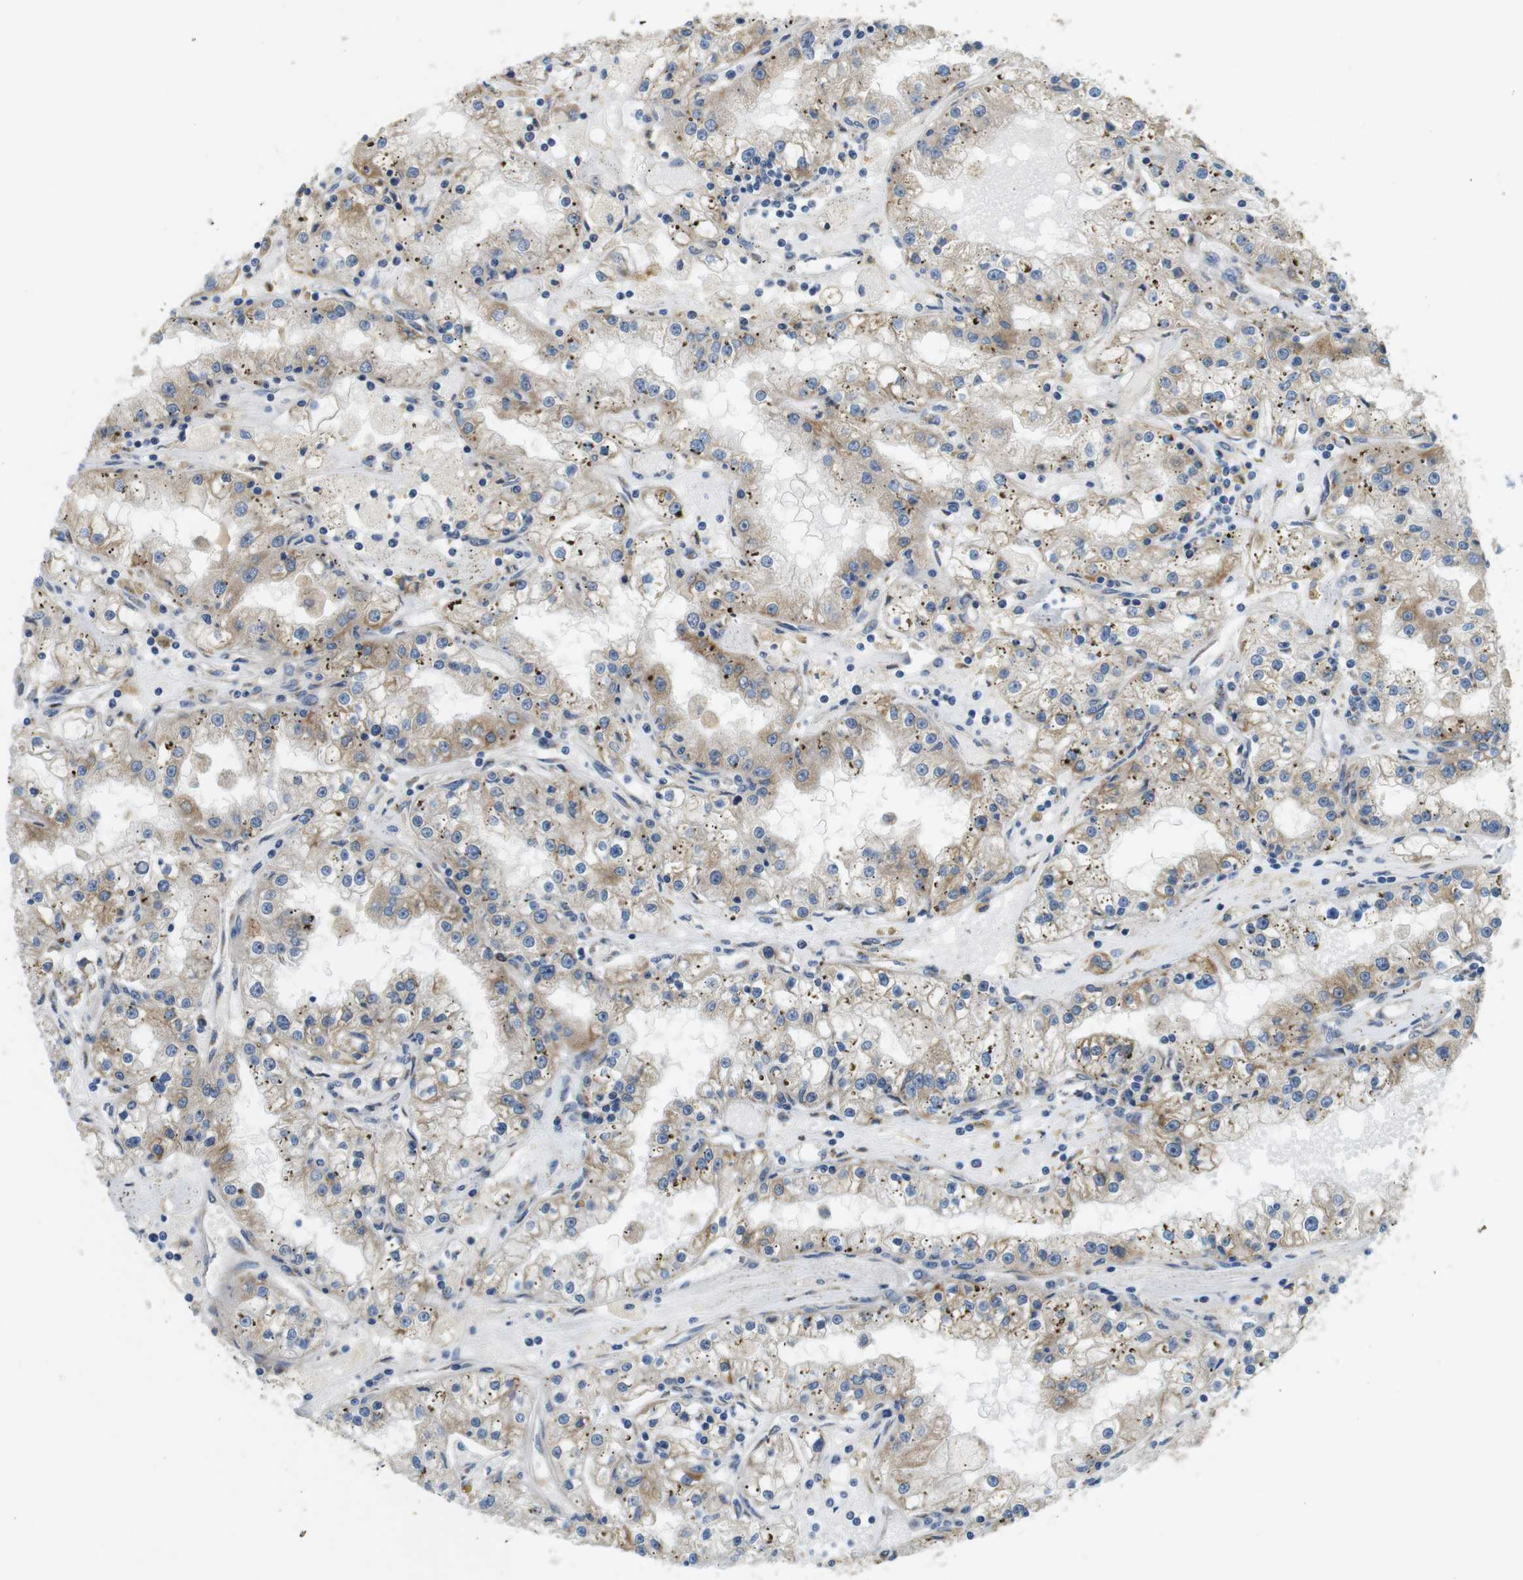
{"staining": {"intensity": "weak", "quantity": ">75%", "location": "cytoplasmic/membranous"}, "tissue": "renal cancer", "cell_type": "Tumor cells", "image_type": "cancer", "snomed": [{"axis": "morphology", "description": "Adenocarcinoma, NOS"}, {"axis": "topography", "description": "Kidney"}], "caption": "This histopathology image displays renal adenocarcinoma stained with IHC to label a protein in brown. The cytoplasmic/membranous of tumor cells show weak positivity for the protein. Nuclei are counter-stained blue.", "gene": "TMEM143", "patient": {"sex": "male", "age": 56}}